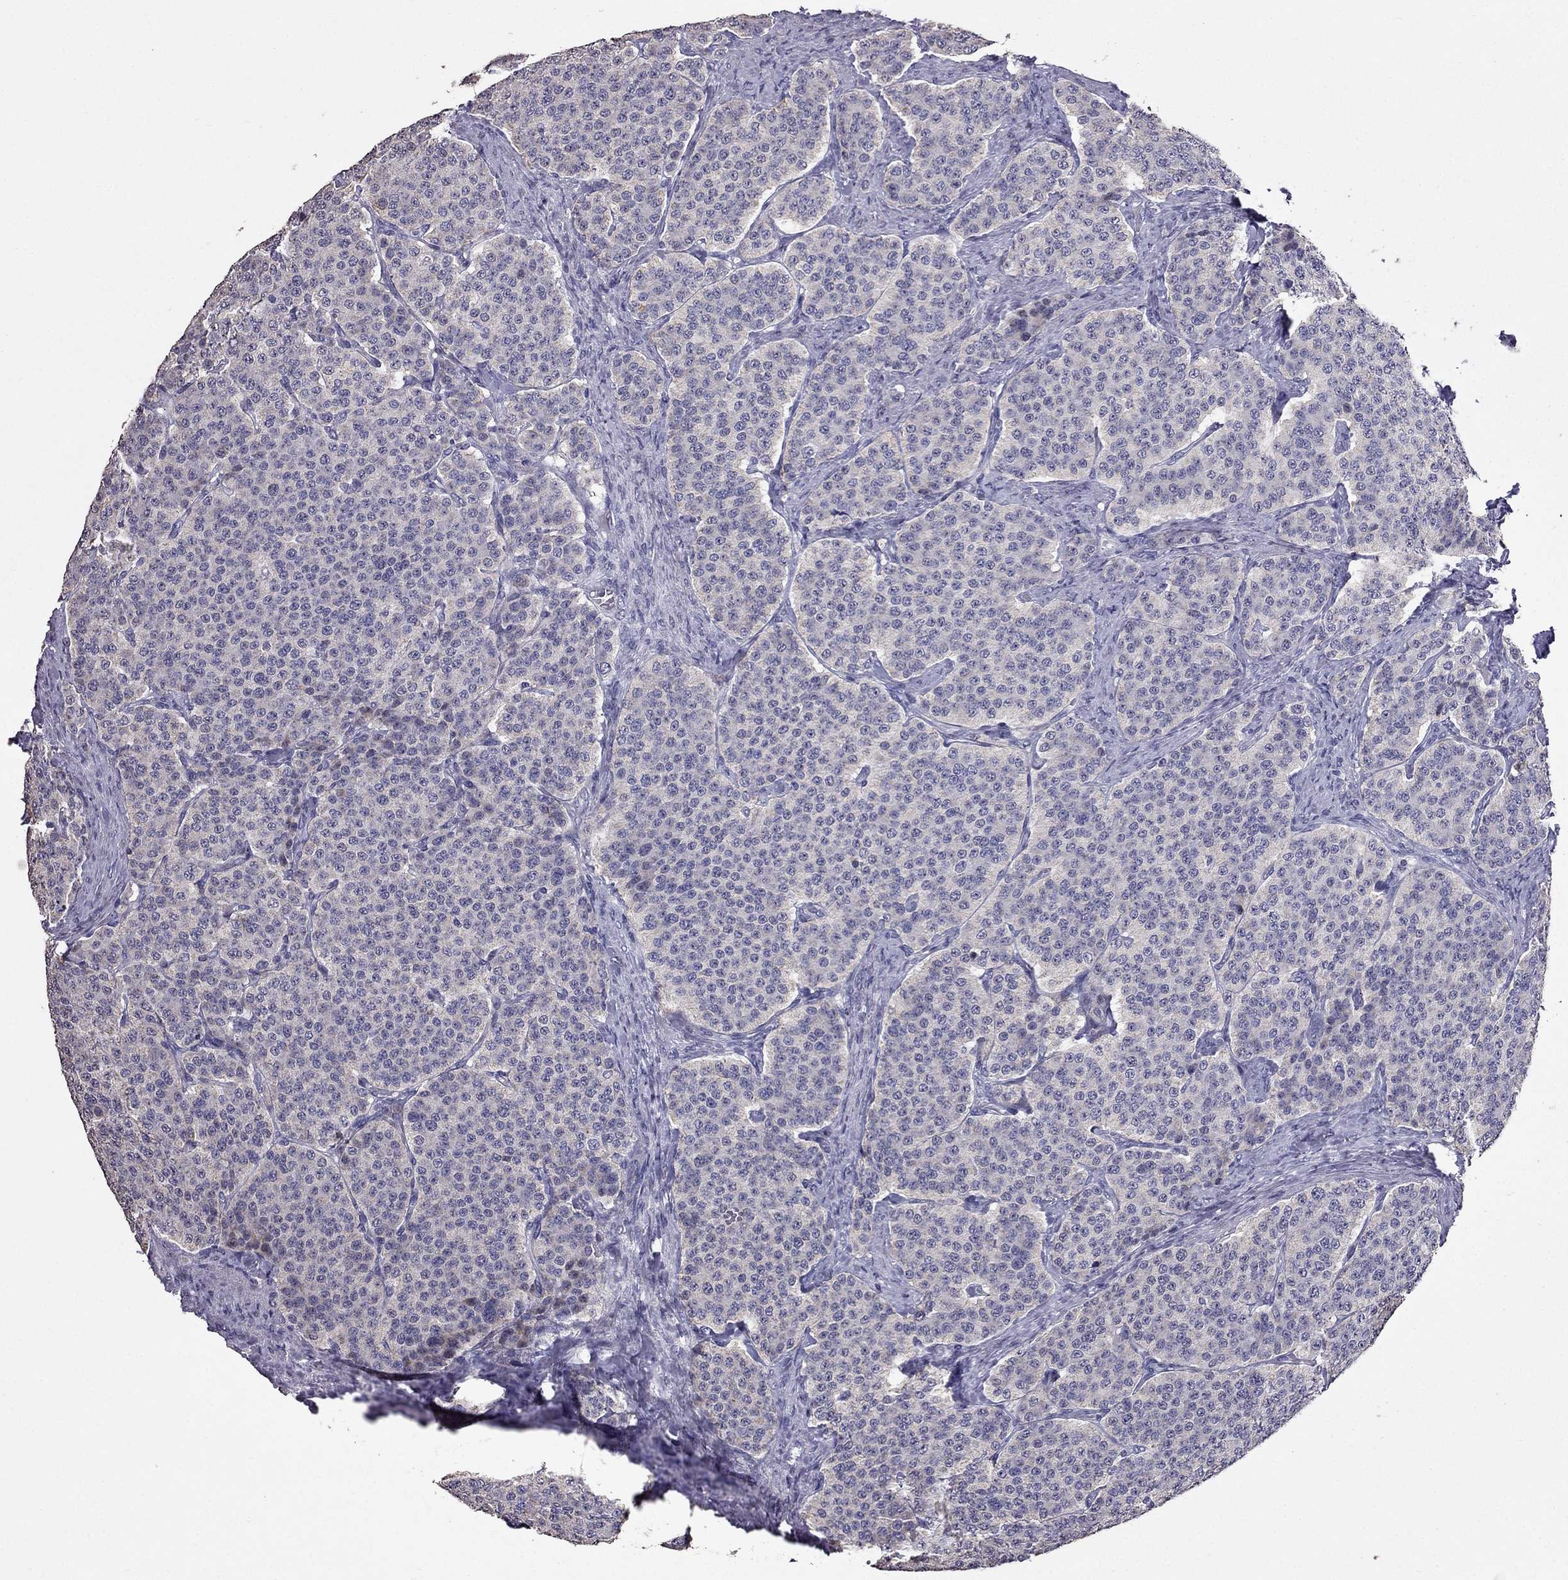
{"staining": {"intensity": "negative", "quantity": "none", "location": "none"}, "tissue": "carcinoid", "cell_type": "Tumor cells", "image_type": "cancer", "snomed": [{"axis": "morphology", "description": "Carcinoid, malignant, NOS"}, {"axis": "topography", "description": "Small intestine"}], "caption": "There is no significant staining in tumor cells of carcinoid.", "gene": "AK5", "patient": {"sex": "female", "age": 58}}